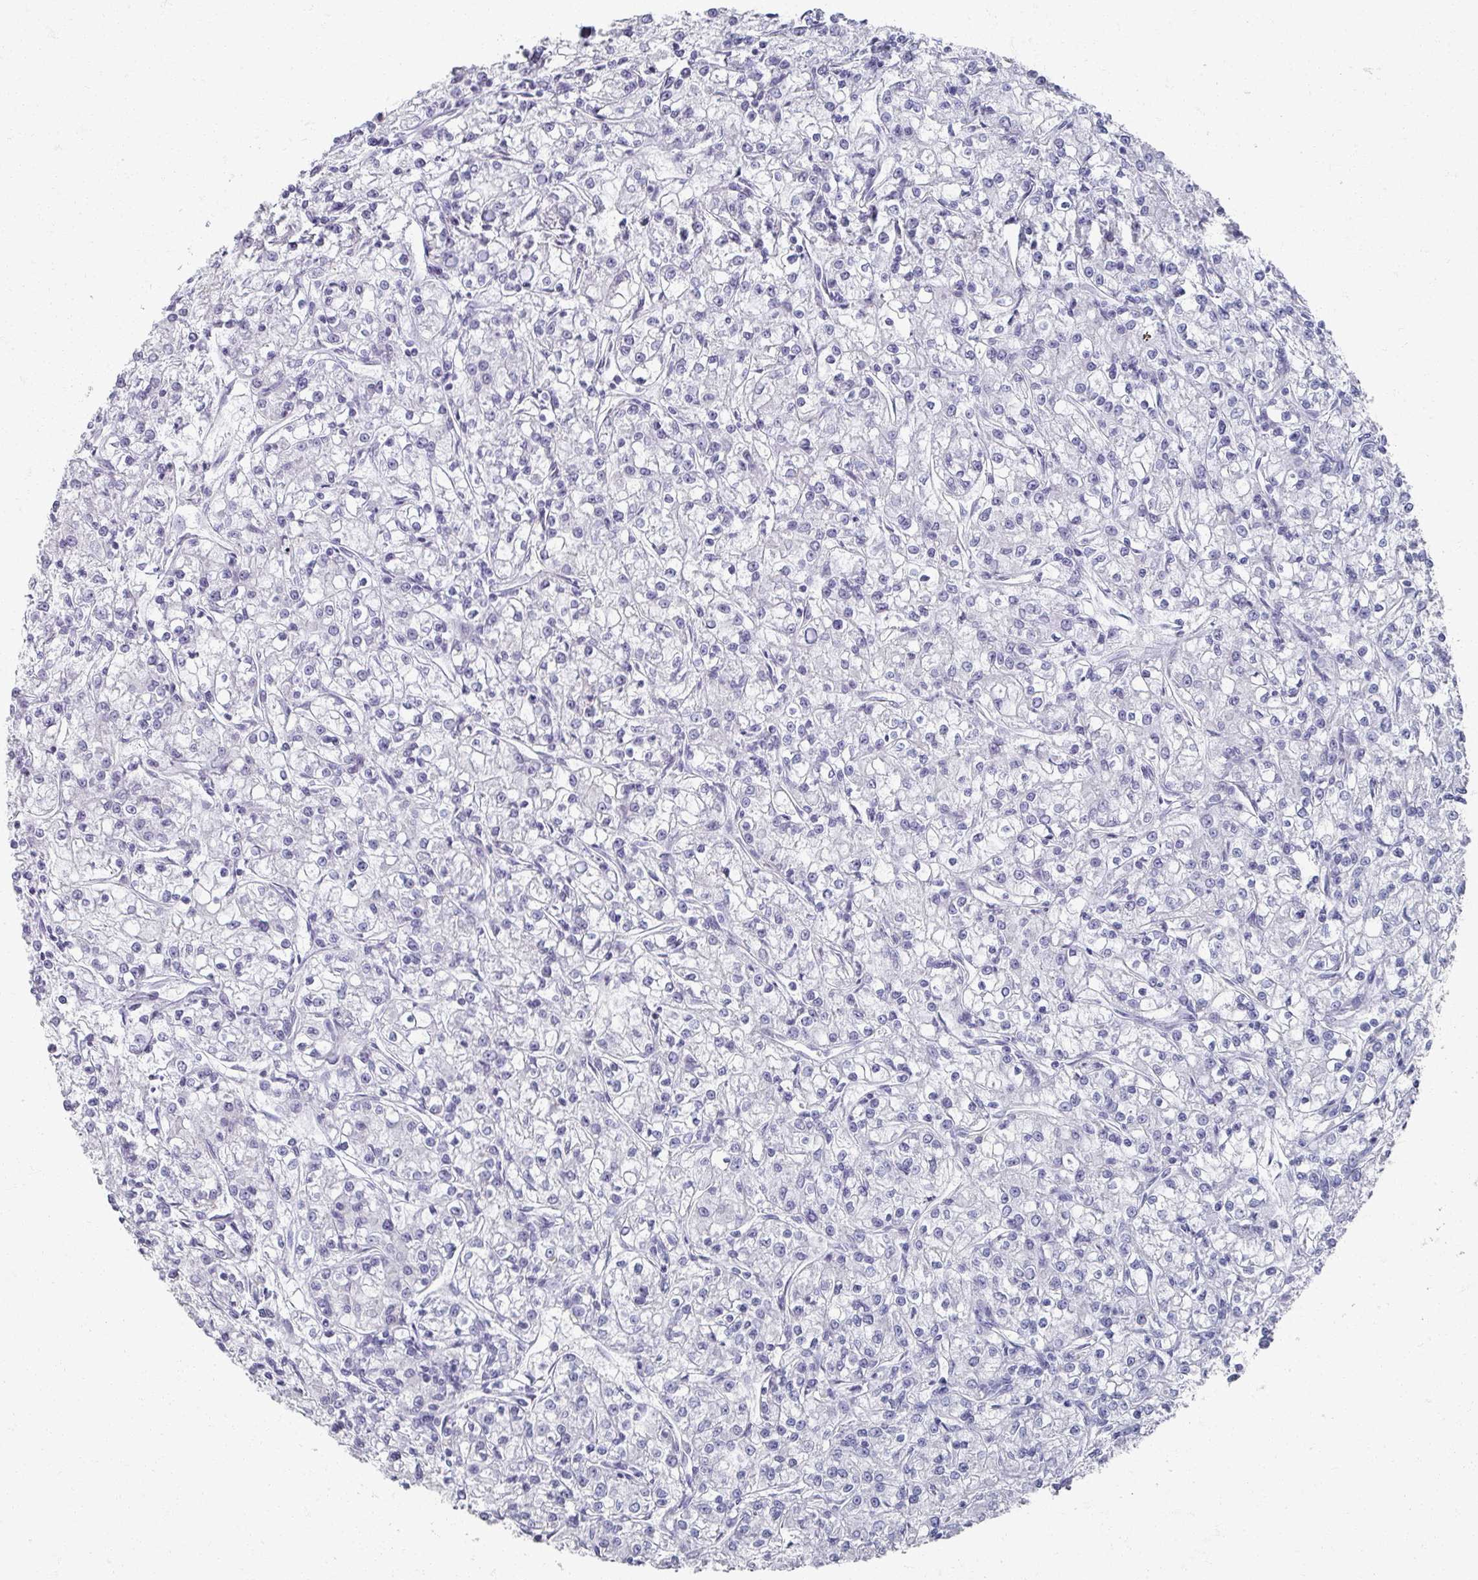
{"staining": {"intensity": "negative", "quantity": "none", "location": "none"}, "tissue": "renal cancer", "cell_type": "Tumor cells", "image_type": "cancer", "snomed": [{"axis": "morphology", "description": "Adenocarcinoma, NOS"}, {"axis": "topography", "description": "Kidney"}], "caption": "DAB (3,3'-diaminobenzidine) immunohistochemical staining of human adenocarcinoma (renal) displays no significant expression in tumor cells. (DAB (3,3'-diaminobenzidine) immunohistochemistry (IHC) with hematoxylin counter stain).", "gene": "OMG", "patient": {"sex": "female", "age": 59}}